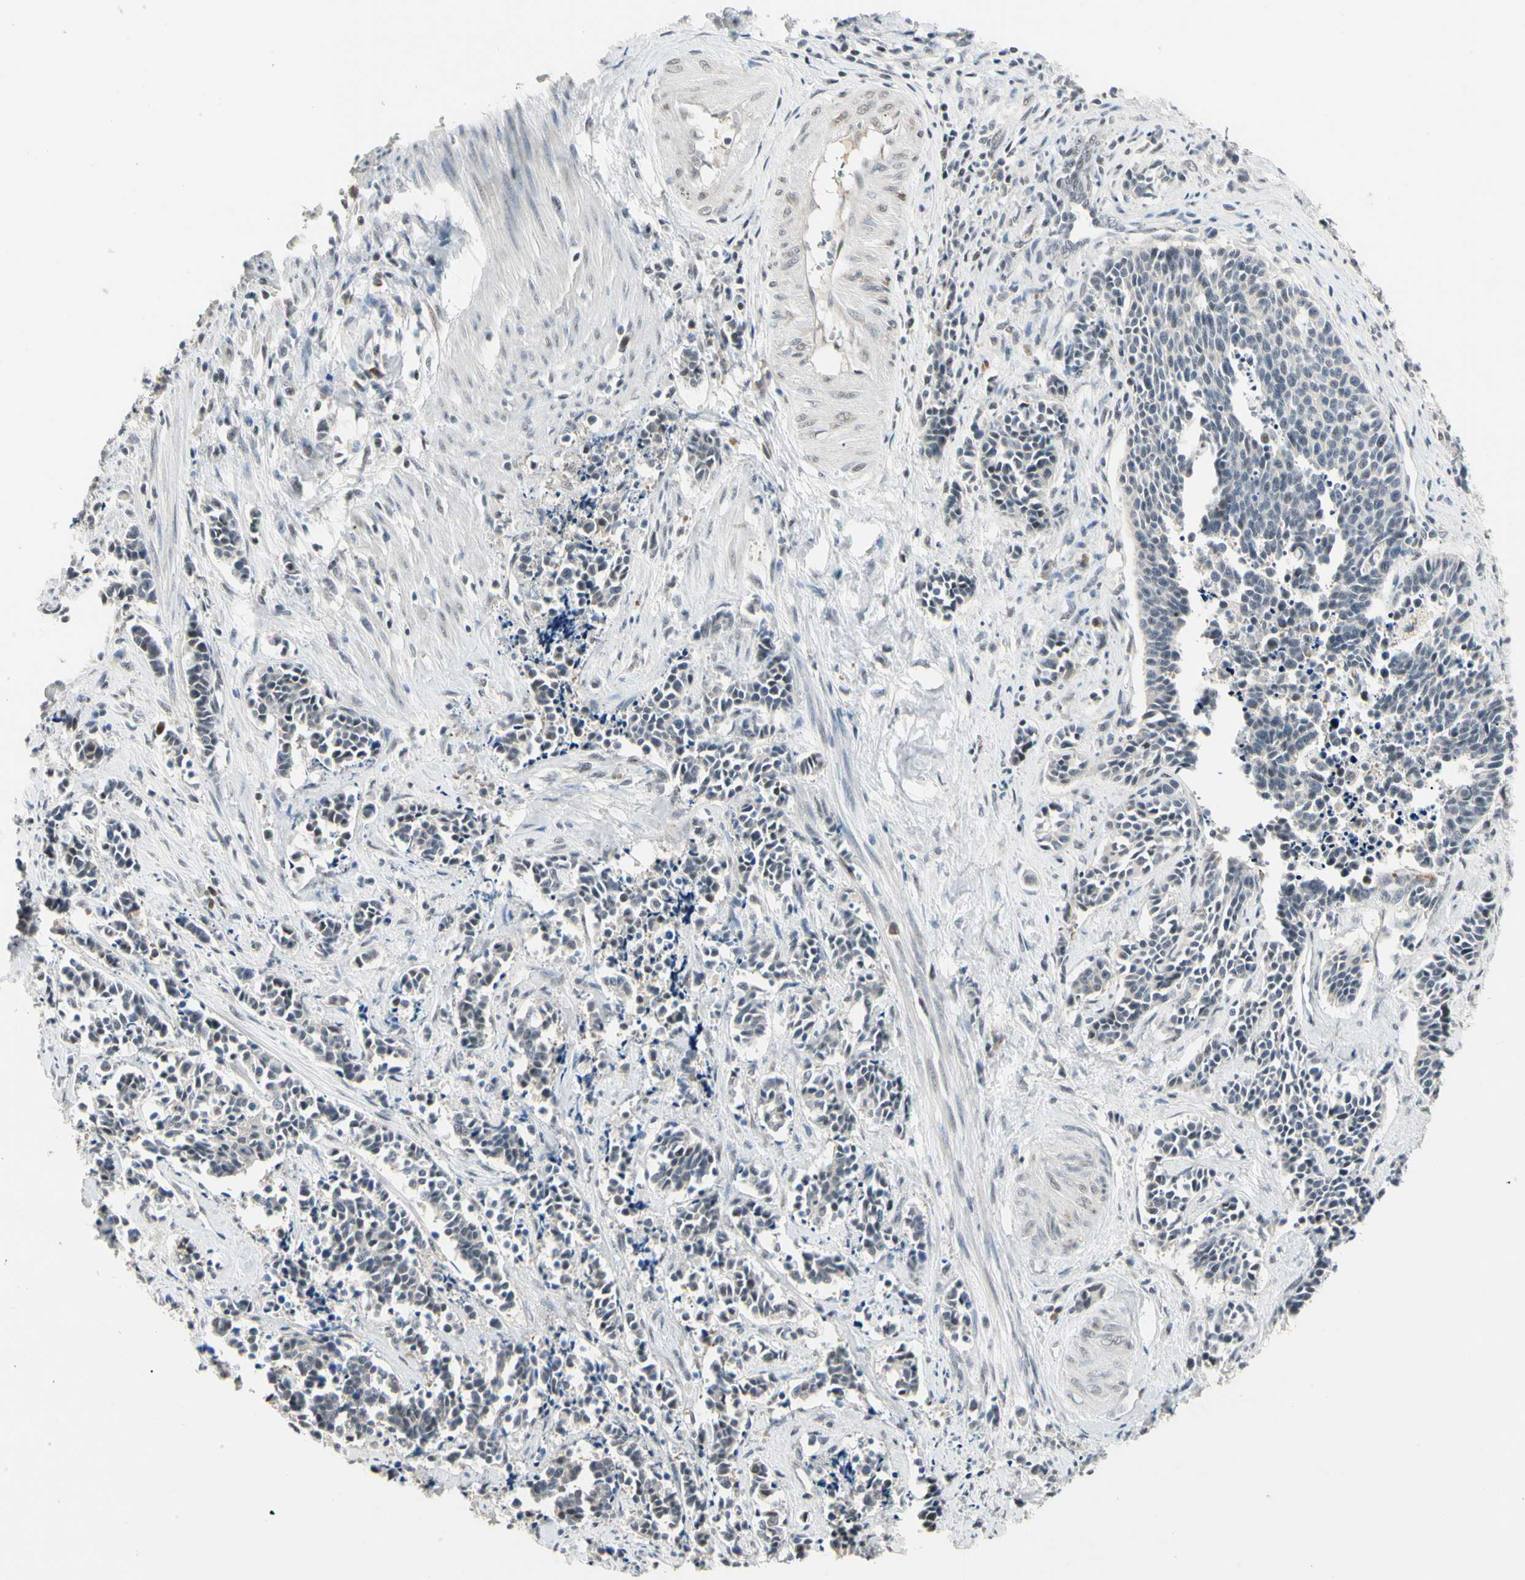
{"staining": {"intensity": "negative", "quantity": "none", "location": "none"}, "tissue": "cervical cancer", "cell_type": "Tumor cells", "image_type": "cancer", "snomed": [{"axis": "morphology", "description": "Squamous cell carcinoma, NOS"}, {"axis": "topography", "description": "Cervix"}], "caption": "An IHC micrograph of cervical squamous cell carcinoma is shown. There is no staining in tumor cells of cervical squamous cell carcinoma. (IHC, brightfield microscopy, high magnification).", "gene": "GREM1", "patient": {"sex": "female", "age": 35}}